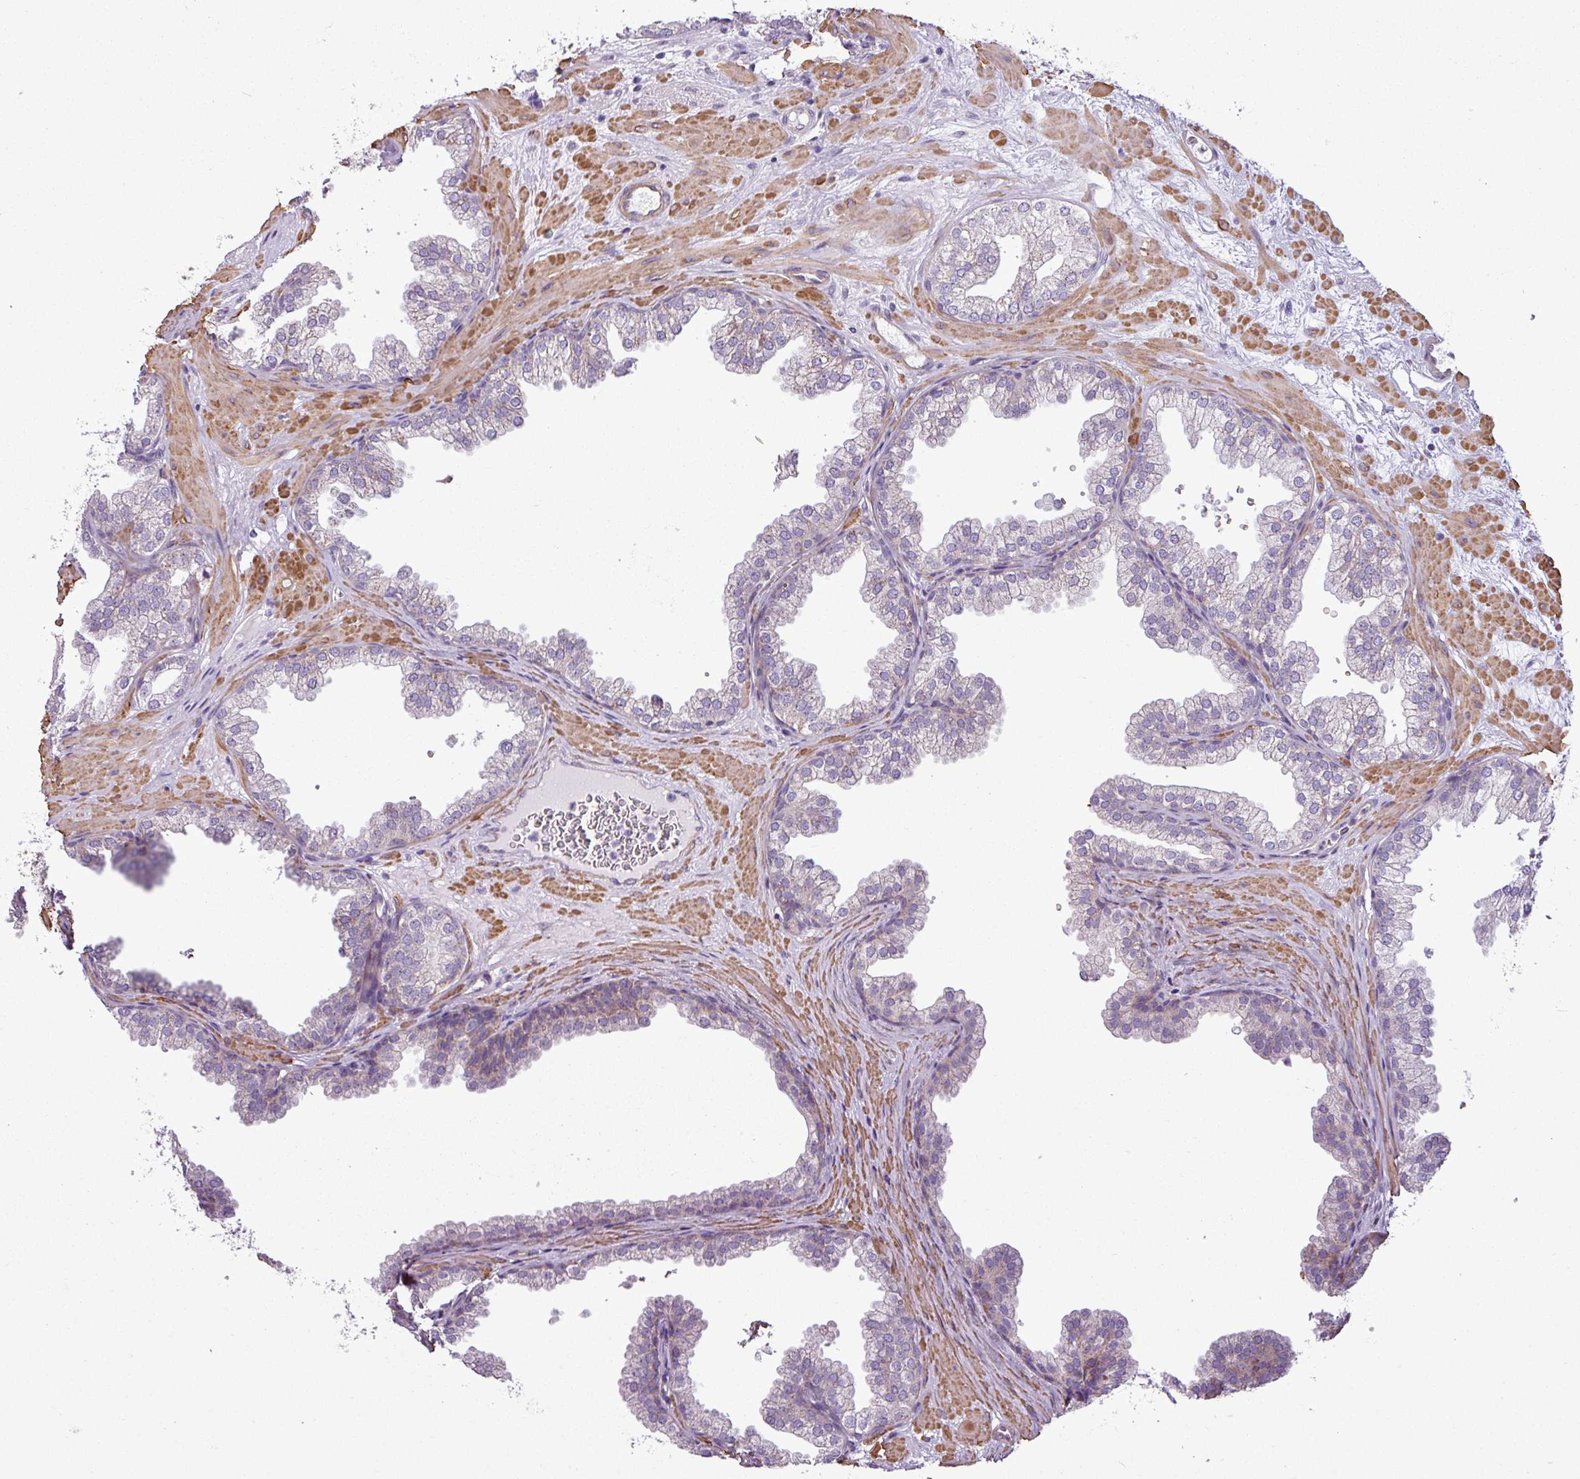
{"staining": {"intensity": "negative", "quantity": "none", "location": "none"}, "tissue": "prostate", "cell_type": "Glandular cells", "image_type": "normal", "snomed": [{"axis": "morphology", "description": "Normal tissue, NOS"}, {"axis": "topography", "description": "Prostate"}], "caption": "Glandular cells are negative for brown protein staining in benign prostate. (Stains: DAB immunohistochemistry (IHC) with hematoxylin counter stain, Microscopy: brightfield microscopy at high magnification).", "gene": "BTN2A2", "patient": {"sex": "male", "age": 37}}